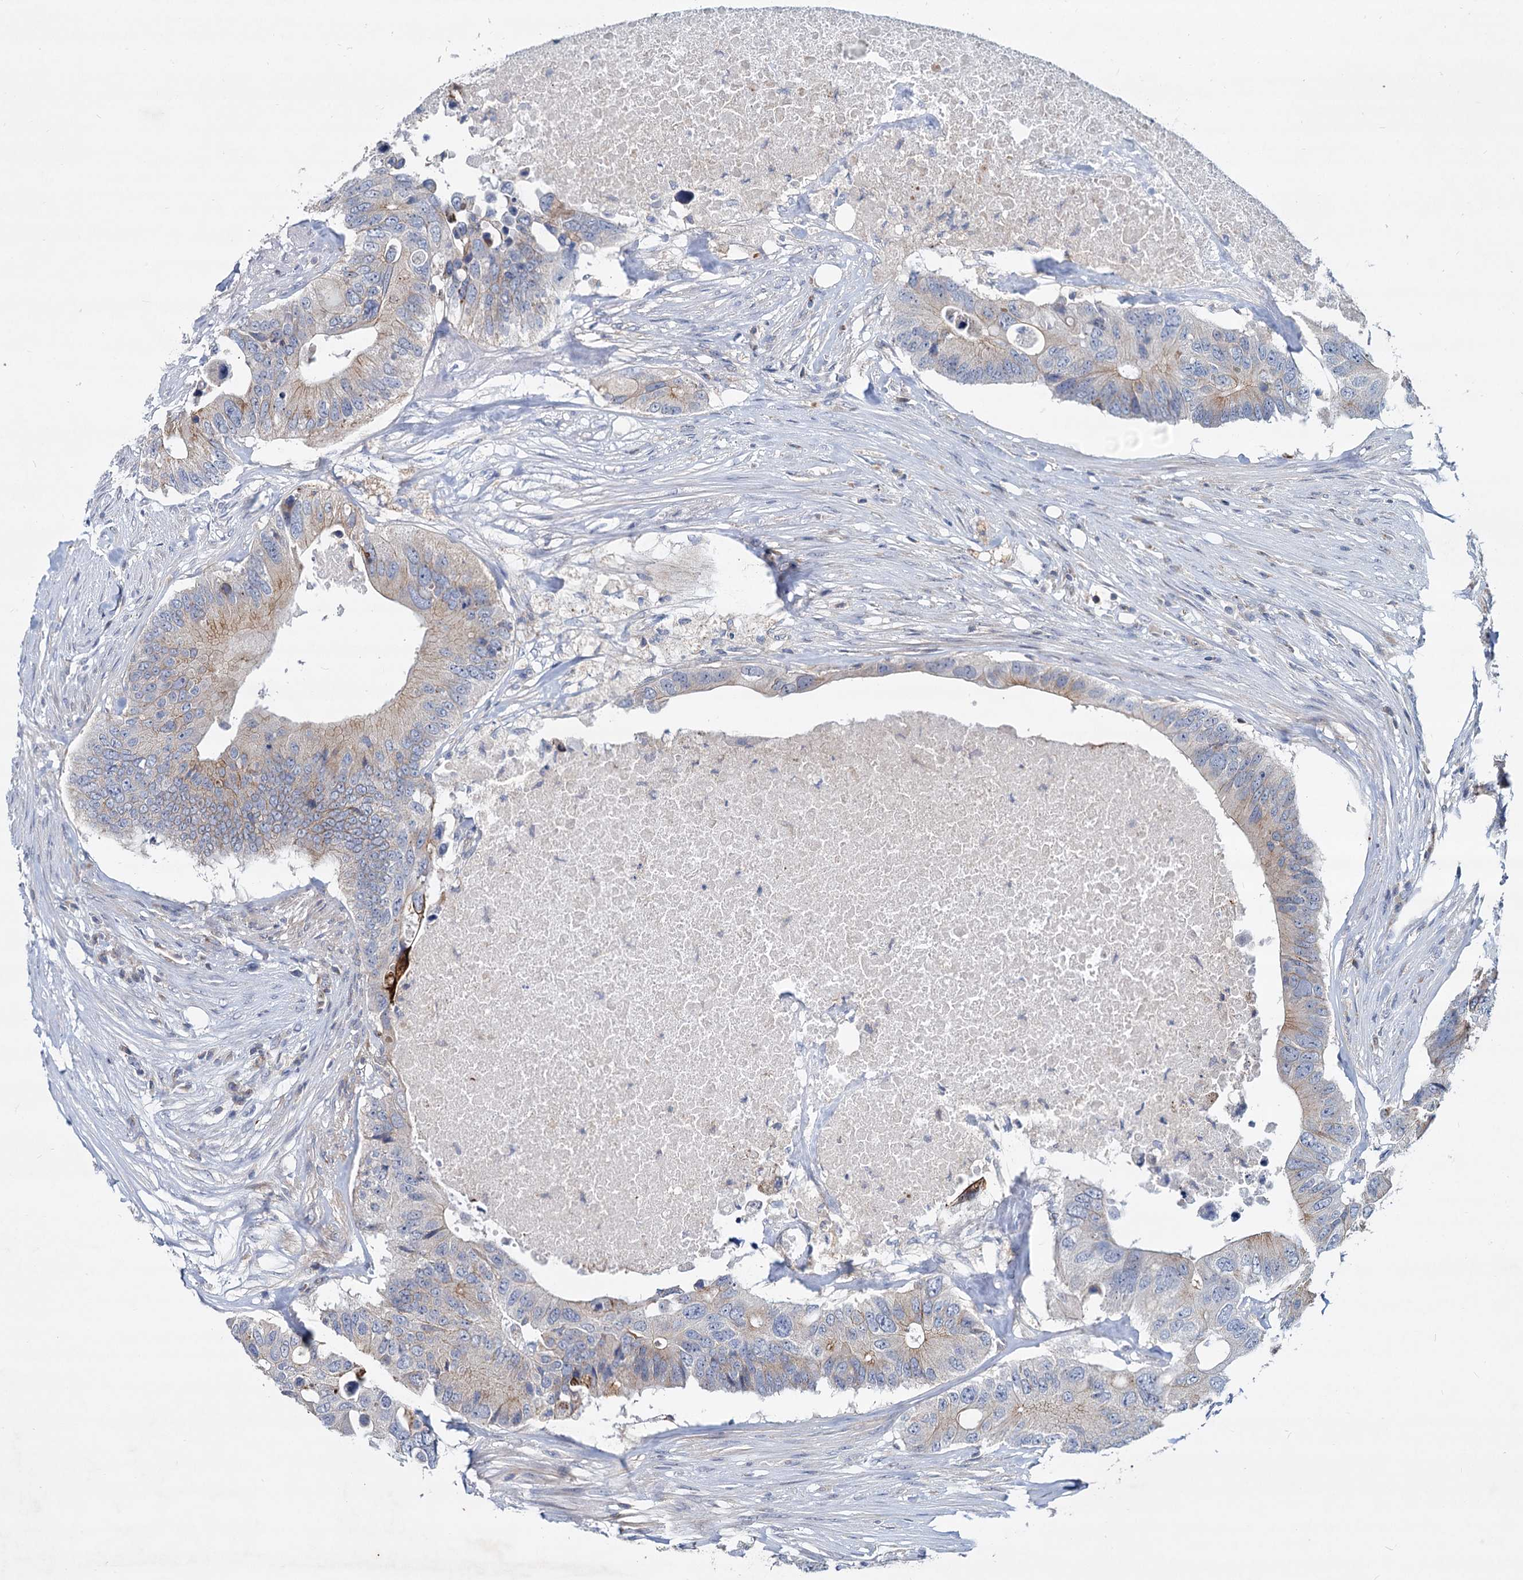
{"staining": {"intensity": "weak", "quantity": "25%-75%", "location": "cytoplasmic/membranous"}, "tissue": "colorectal cancer", "cell_type": "Tumor cells", "image_type": "cancer", "snomed": [{"axis": "morphology", "description": "Adenocarcinoma, NOS"}, {"axis": "topography", "description": "Colon"}], "caption": "A low amount of weak cytoplasmic/membranous positivity is present in approximately 25%-75% of tumor cells in colorectal cancer tissue.", "gene": "LRCH4", "patient": {"sex": "male", "age": 71}}